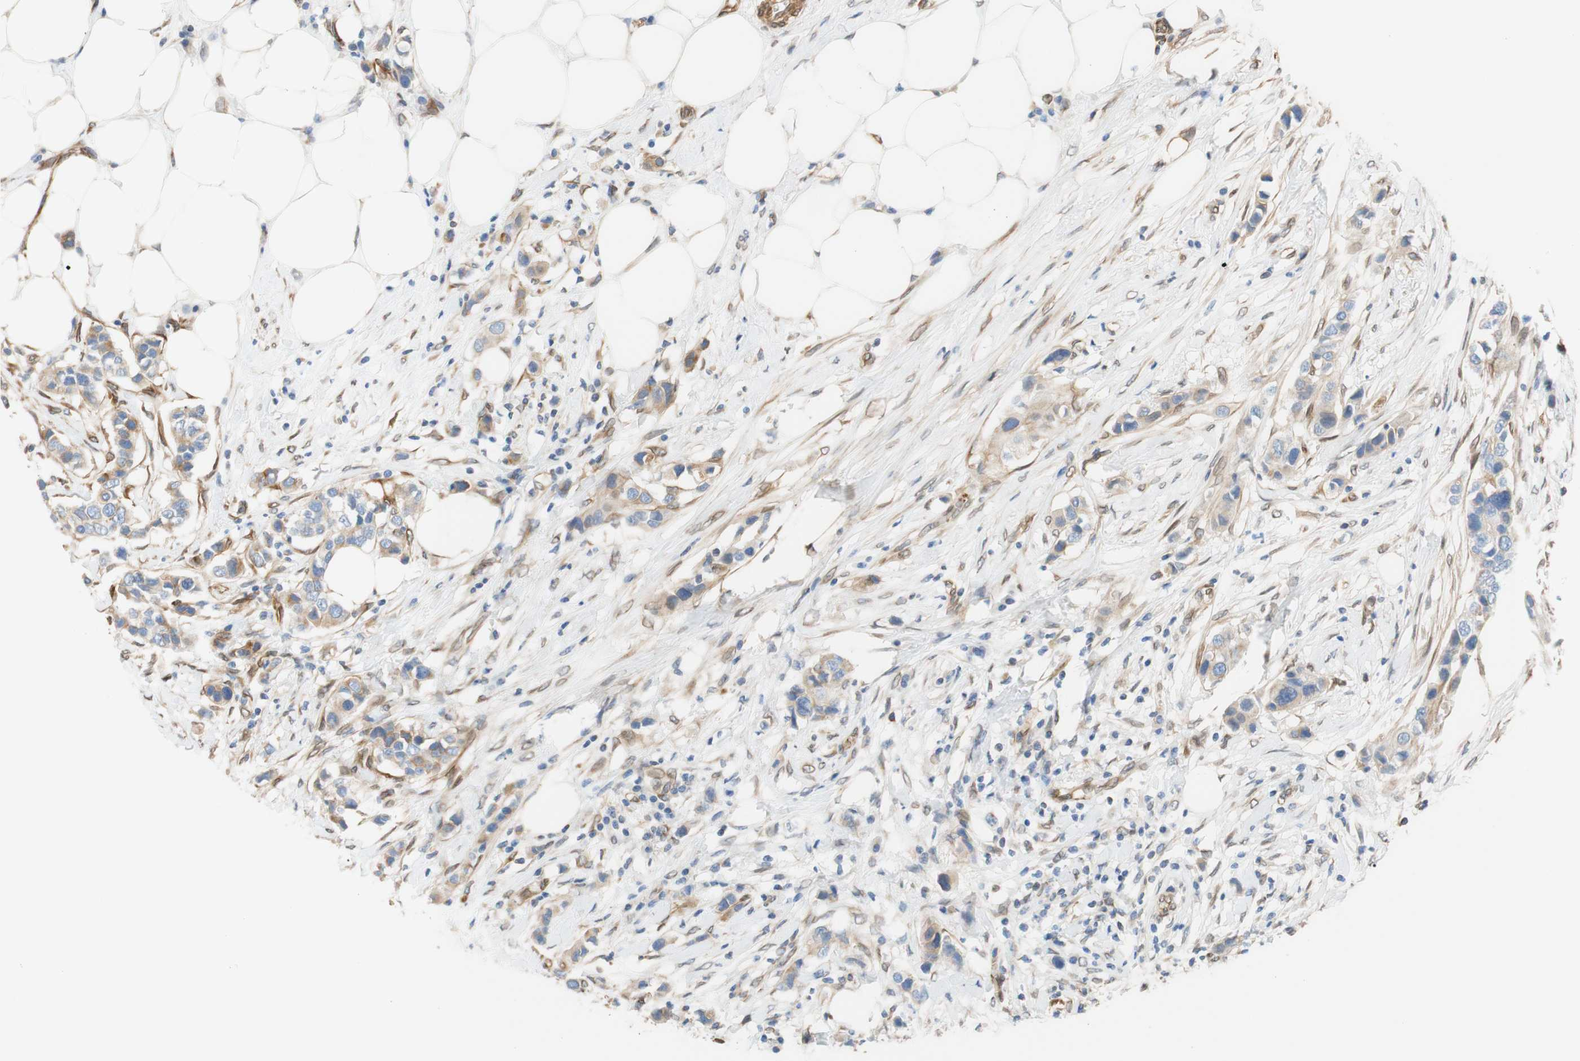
{"staining": {"intensity": "weak", "quantity": "25%-75%", "location": "cytoplasmic/membranous"}, "tissue": "breast cancer", "cell_type": "Tumor cells", "image_type": "cancer", "snomed": [{"axis": "morphology", "description": "Normal tissue, NOS"}, {"axis": "morphology", "description": "Duct carcinoma"}, {"axis": "topography", "description": "Breast"}], "caption": "A photomicrograph of breast cancer stained for a protein shows weak cytoplasmic/membranous brown staining in tumor cells.", "gene": "ENDOD1", "patient": {"sex": "female", "age": 50}}